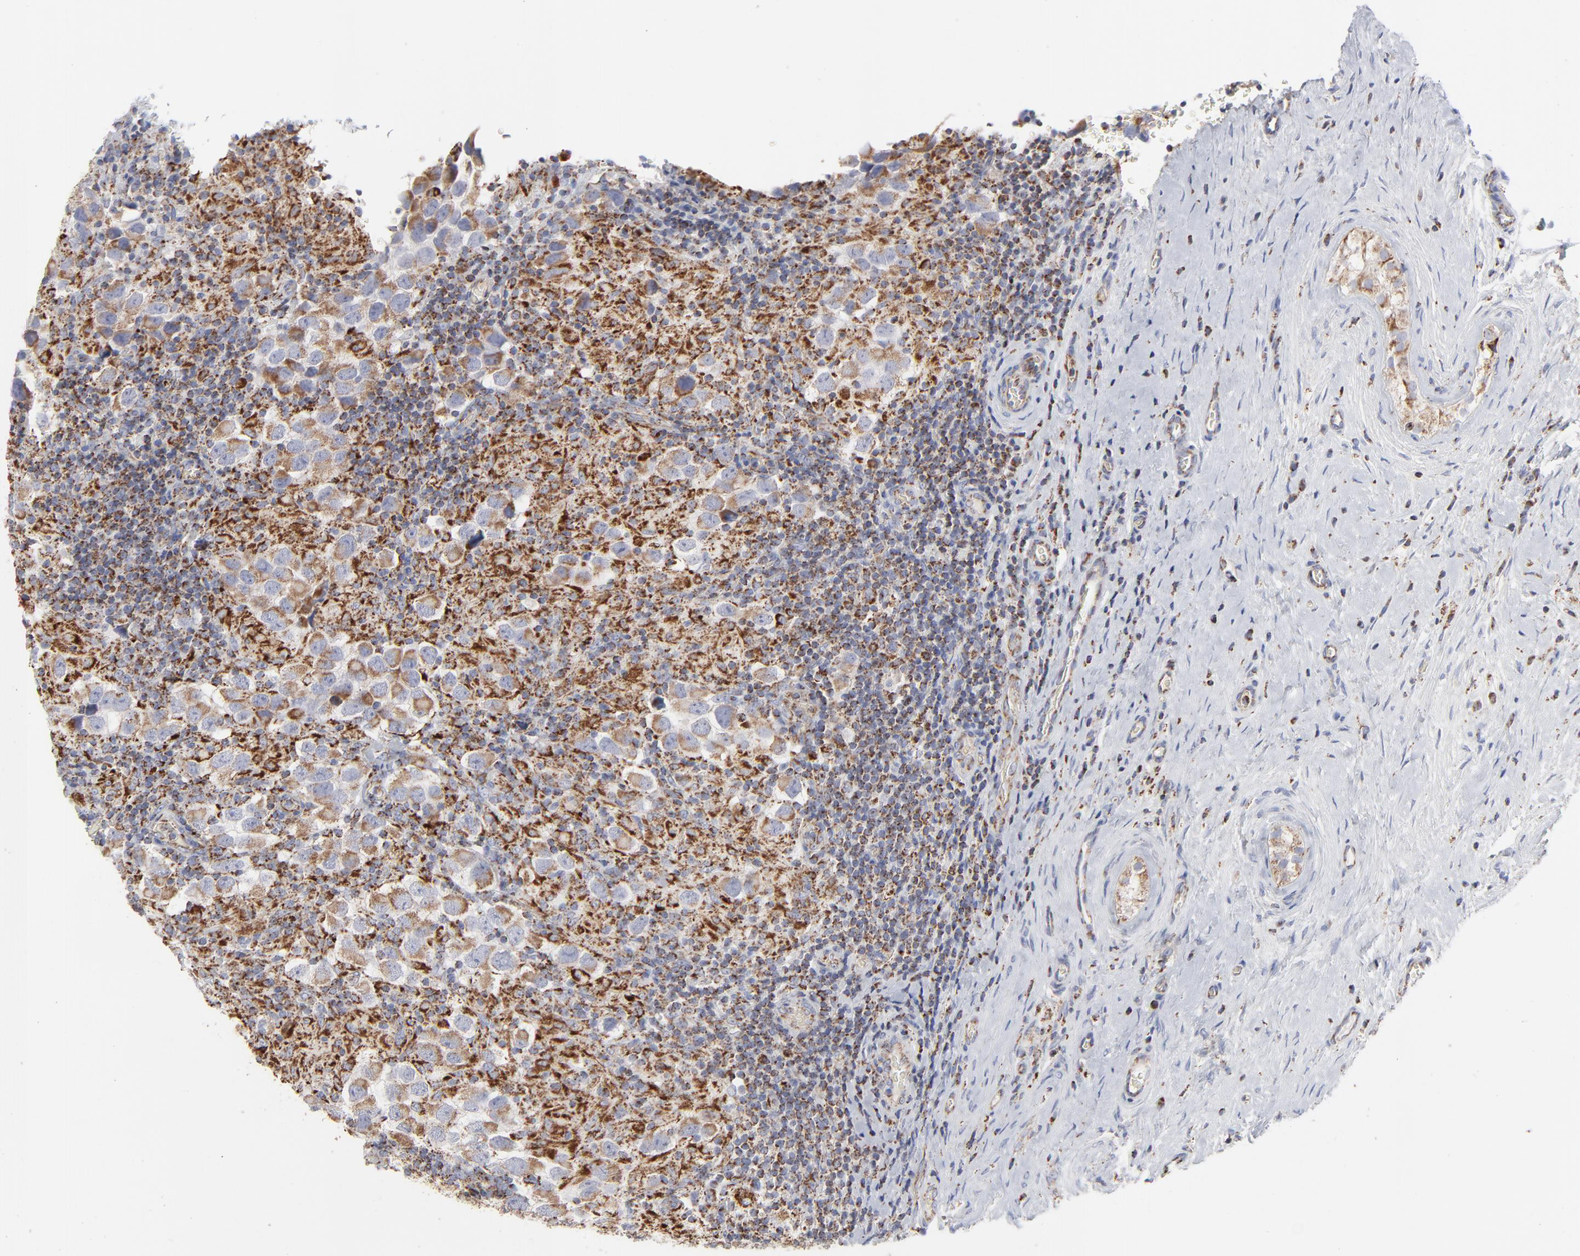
{"staining": {"intensity": "strong", "quantity": ">75%", "location": "cytoplasmic/membranous"}, "tissue": "testis cancer", "cell_type": "Tumor cells", "image_type": "cancer", "snomed": [{"axis": "morphology", "description": "Carcinoma, Embryonal, NOS"}, {"axis": "topography", "description": "Testis"}], "caption": "This image exhibits IHC staining of human embryonal carcinoma (testis), with high strong cytoplasmic/membranous expression in approximately >75% of tumor cells.", "gene": "ASB3", "patient": {"sex": "male", "age": 21}}